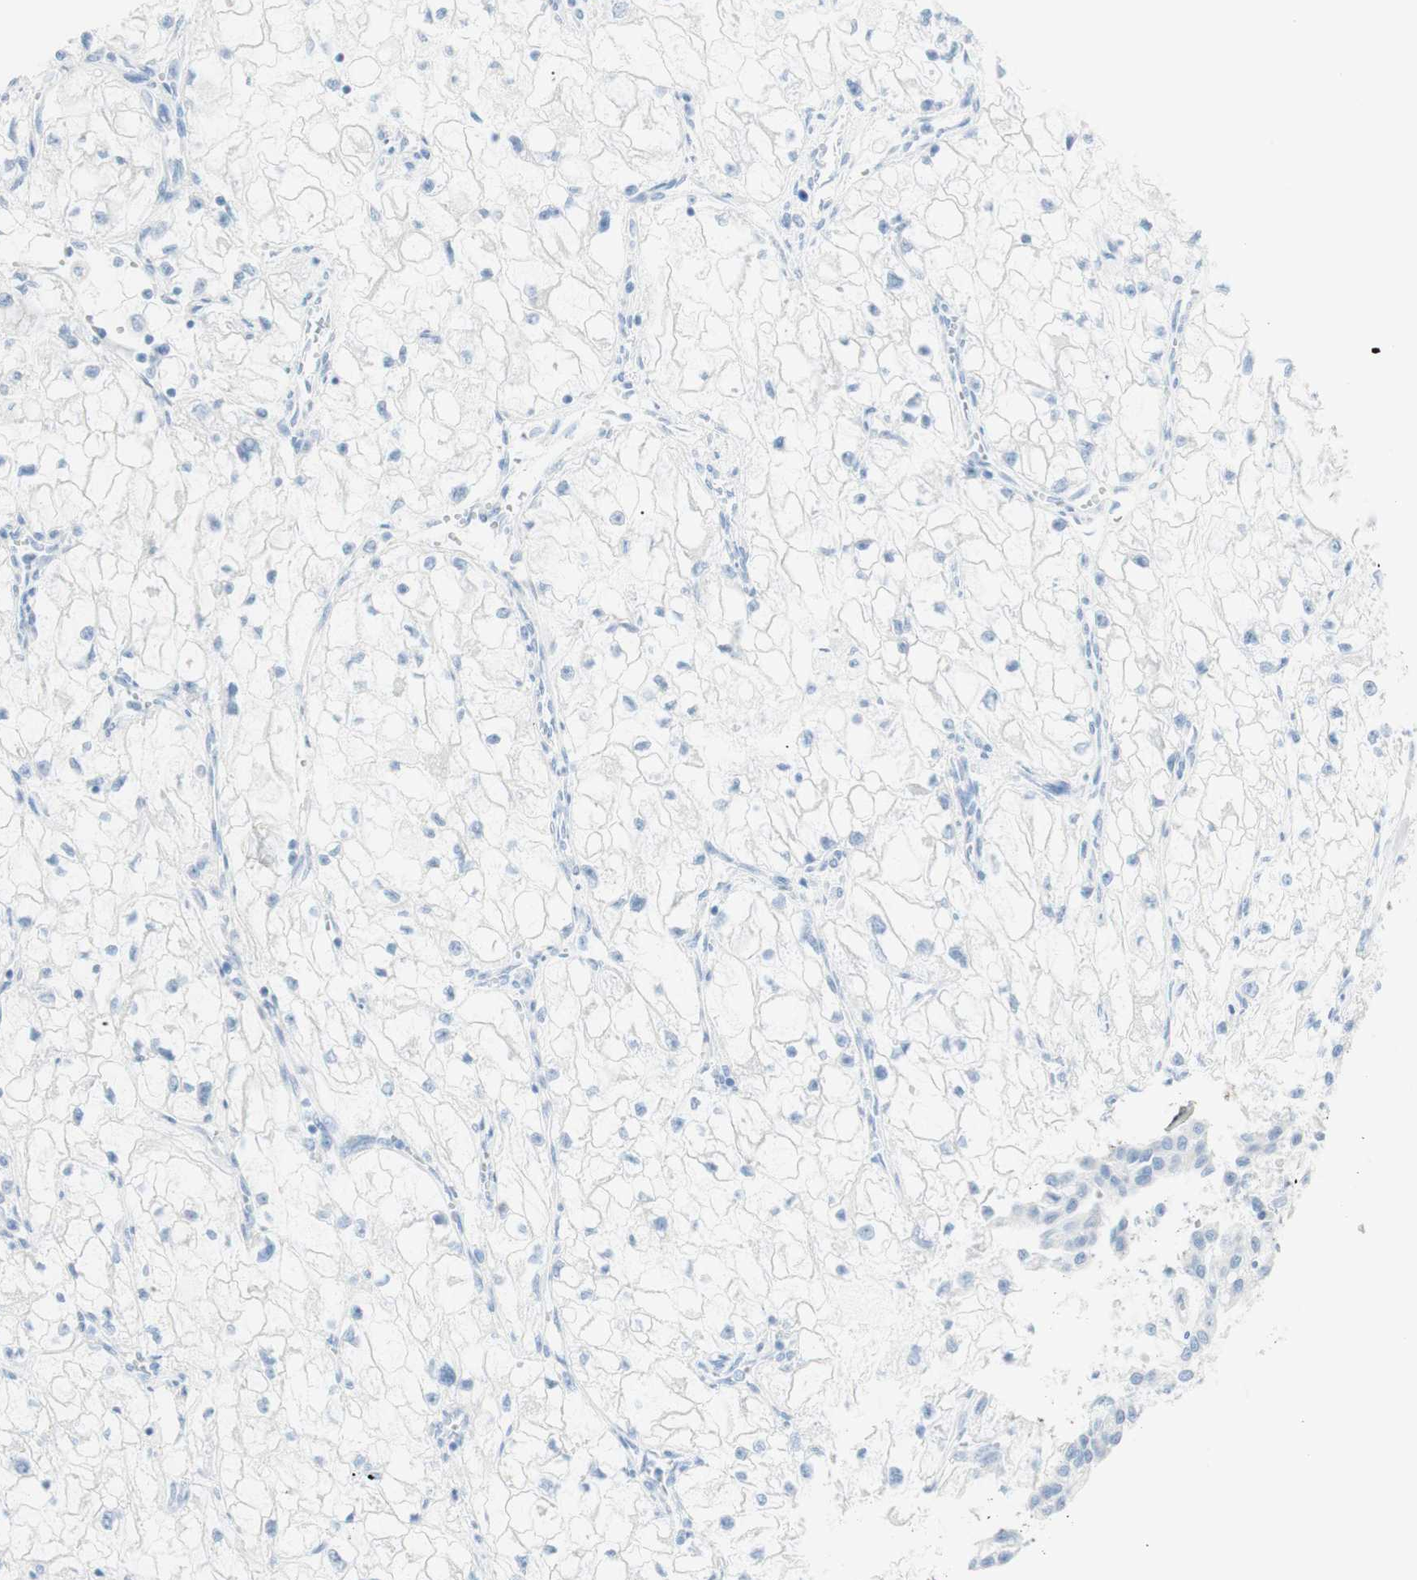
{"staining": {"intensity": "negative", "quantity": "none", "location": "none"}, "tissue": "renal cancer", "cell_type": "Tumor cells", "image_type": "cancer", "snomed": [{"axis": "morphology", "description": "Adenocarcinoma, NOS"}, {"axis": "topography", "description": "Kidney"}], "caption": "Protein analysis of renal adenocarcinoma demonstrates no significant expression in tumor cells.", "gene": "TPO", "patient": {"sex": "female", "age": 70}}